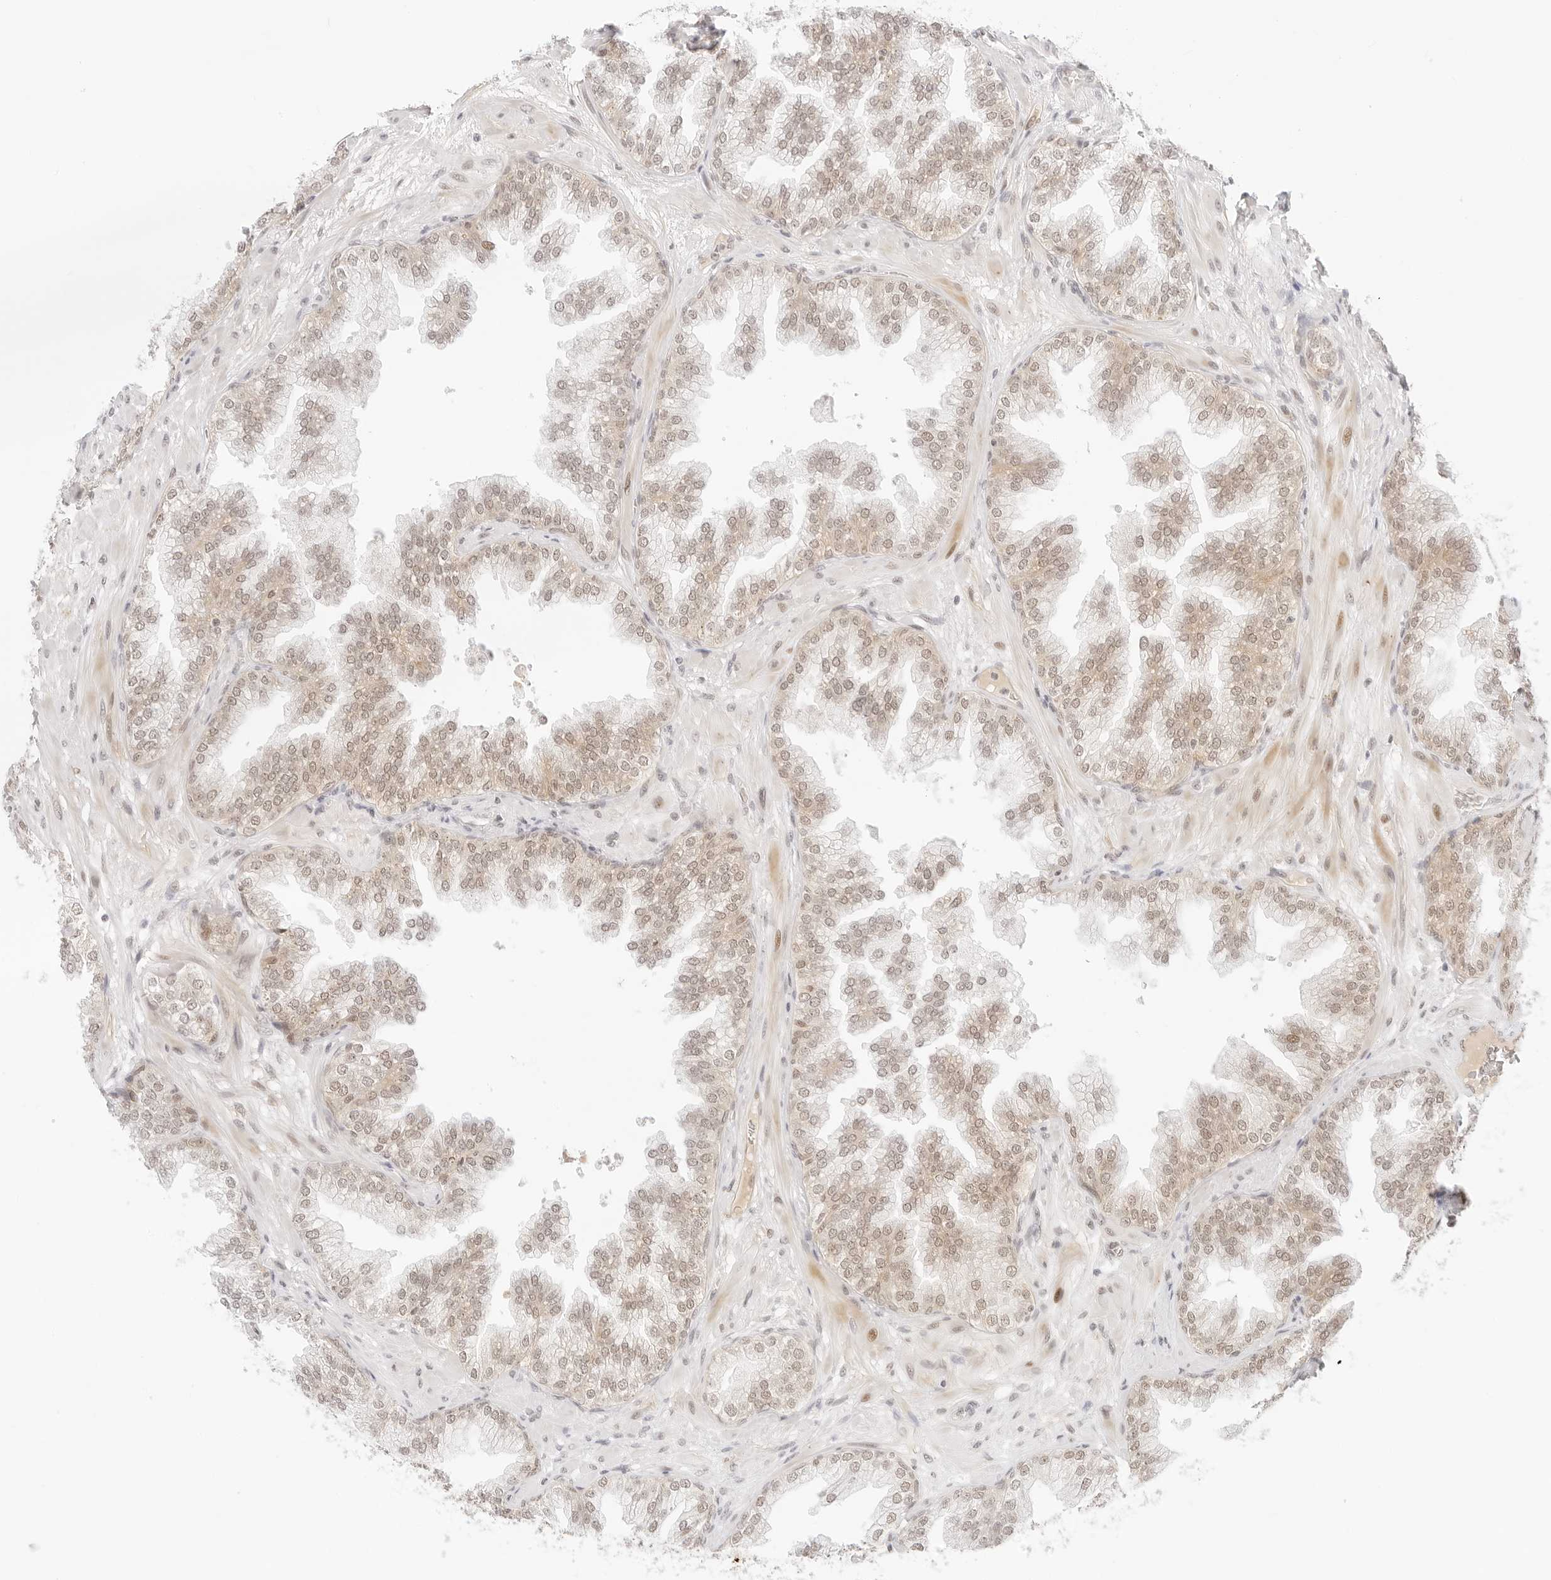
{"staining": {"intensity": "weak", "quantity": ">75%", "location": "cytoplasmic/membranous,nuclear"}, "tissue": "prostate cancer", "cell_type": "Tumor cells", "image_type": "cancer", "snomed": [{"axis": "morphology", "description": "Adenocarcinoma, High grade"}, {"axis": "topography", "description": "Prostate"}], "caption": "Protein staining reveals weak cytoplasmic/membranous and nuclear positivity in approximately >75% of tumor cells in prostate high-grade adenocarcinoma.", "gene": "ITGA6", "patient": {"sex": "male", "age": 58}}